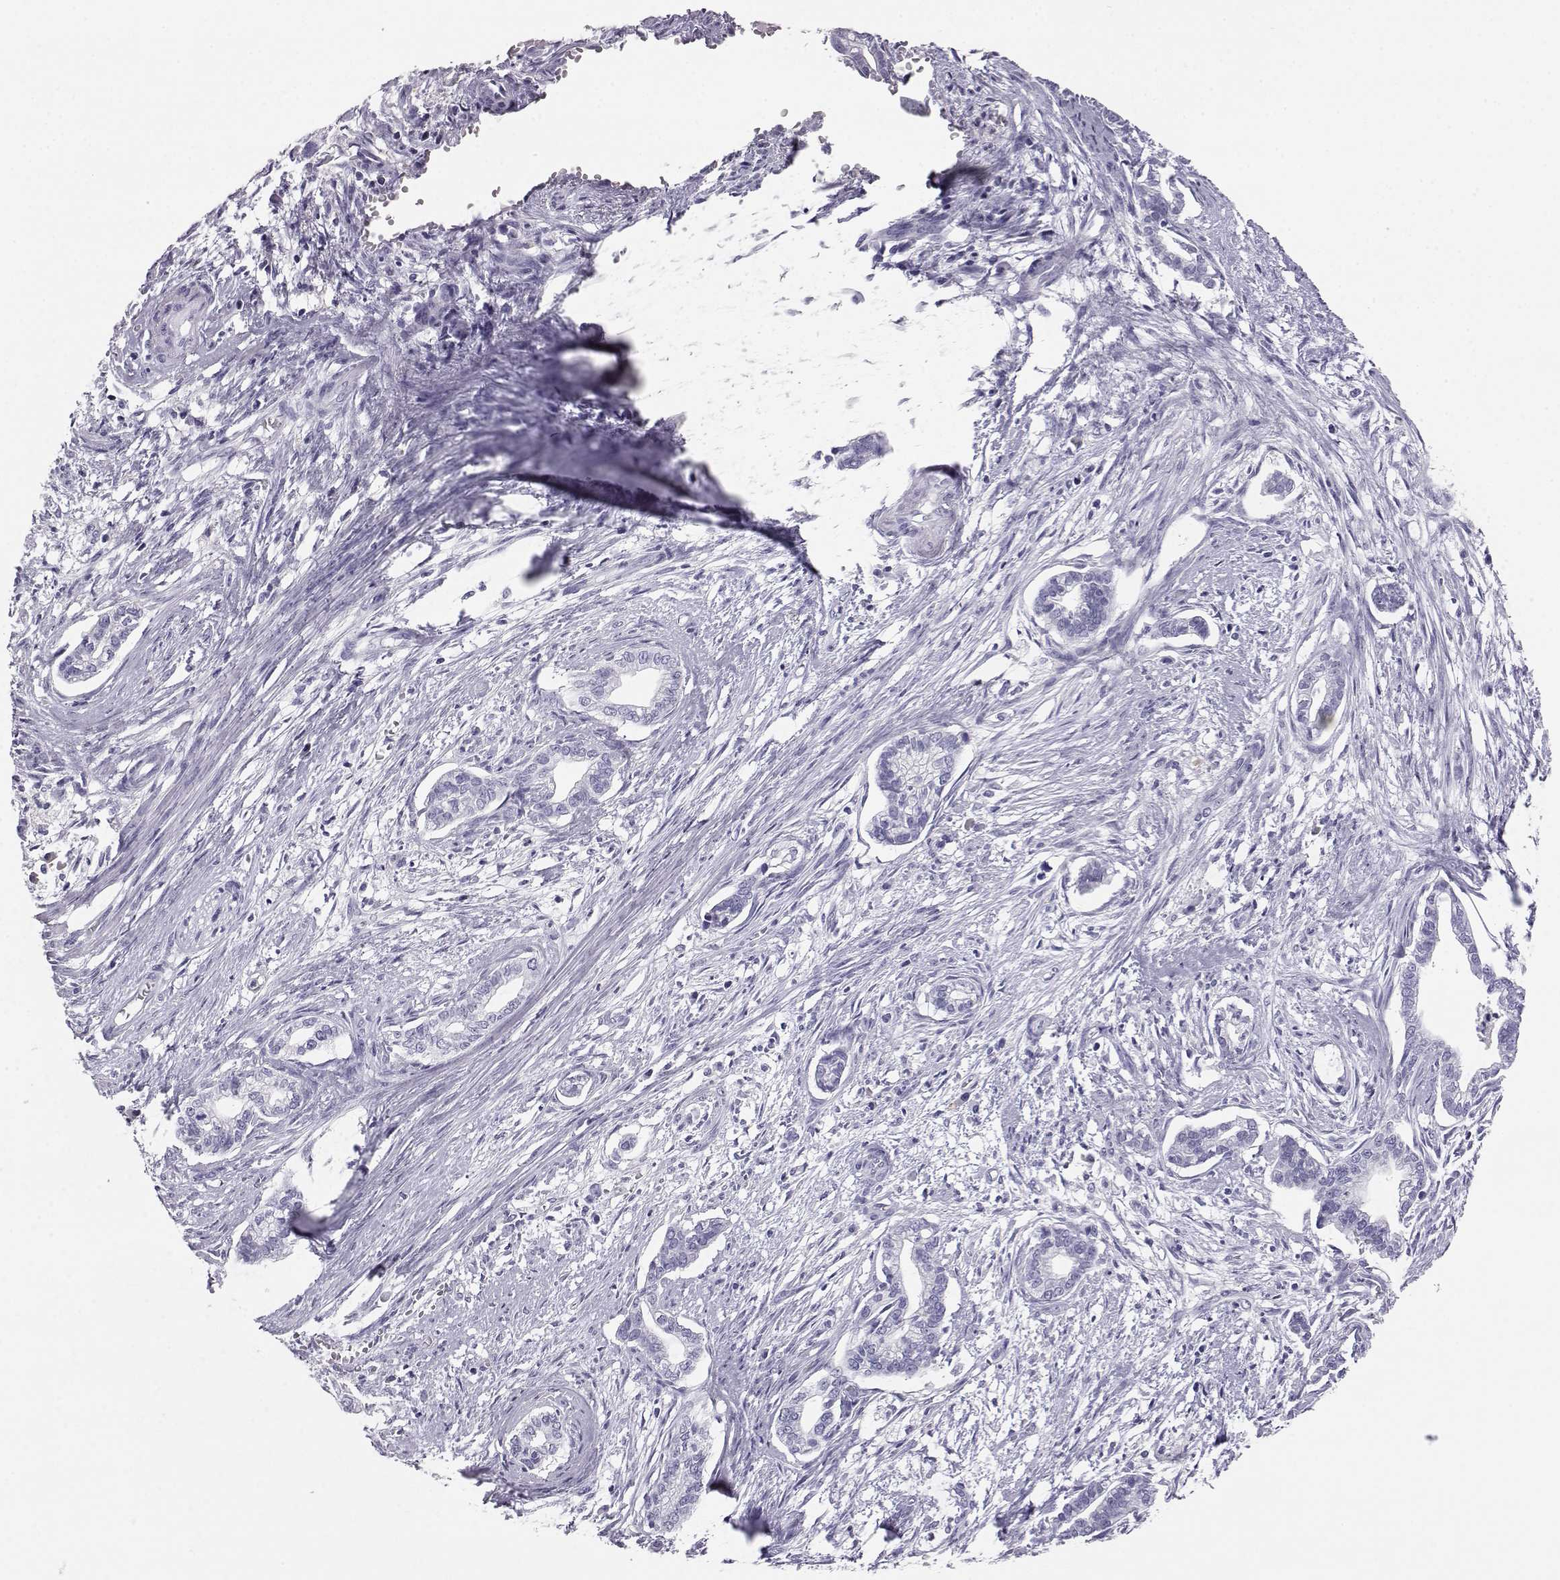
{"staining": {"intensity": "negative", "quantity": "none", "location": "none"}, "tissue": "cervical cancer", "cell_type": "Tumor cells", "image_type": "cancer", "snomed": [{"axis": "morphology", "description": "Adenocarcinoma, NOS"}, {"axis": "topography", "description": "Cervix"}], "caption": "DAB (3,3'-diaminobenzidine) immunohistochemical staining of human cervical adenocarcinoma reveals no significant positivity in tumor cells.", "gene": "ITLN2", "patient": {"sex": "female", "age": 62}}